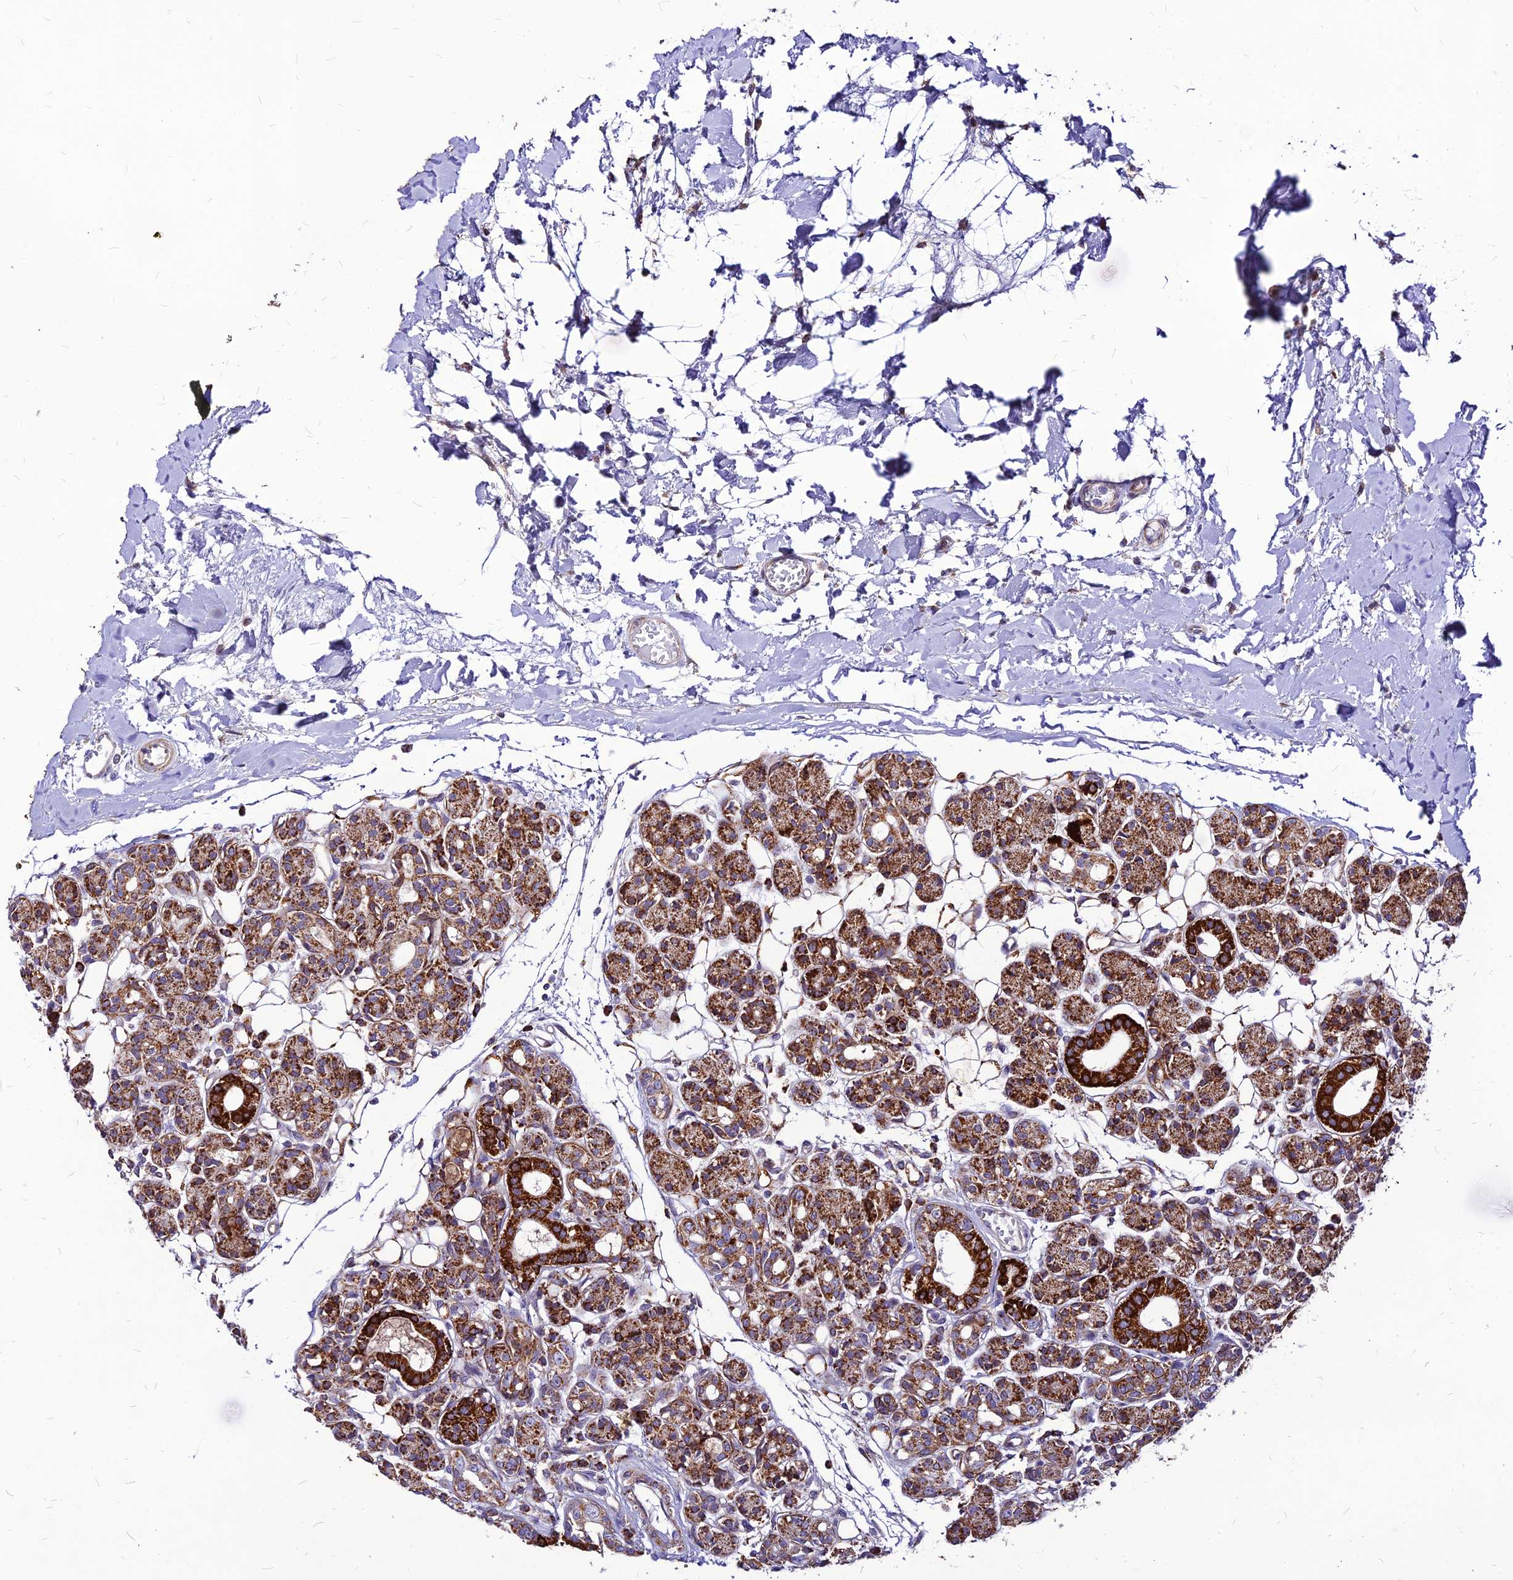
{"staining": {"intensity": "strong", "quantity": ">75%", "location": "cytoplasmic/membranous"}, "tissue": "head and neck cancer", "cell_type": "Tumor cells", "image_type": "cancer", "snomed": [{"axis": "morphology", "description": "Adenocarcinoma, NOS"}, {"axis": "morphology", "description": "Adenocarcinoma, metastatic, NOS"}, {"axis": "topography", "description": "Head-Neck"}], "caption": "Protein expression analysis of head and neck cancer displays strong cytoplasmic/membranous positivity in about >75% of tumor cells.", "gene": "ECI1", "patient": {"sex": "male", "age": 75}}